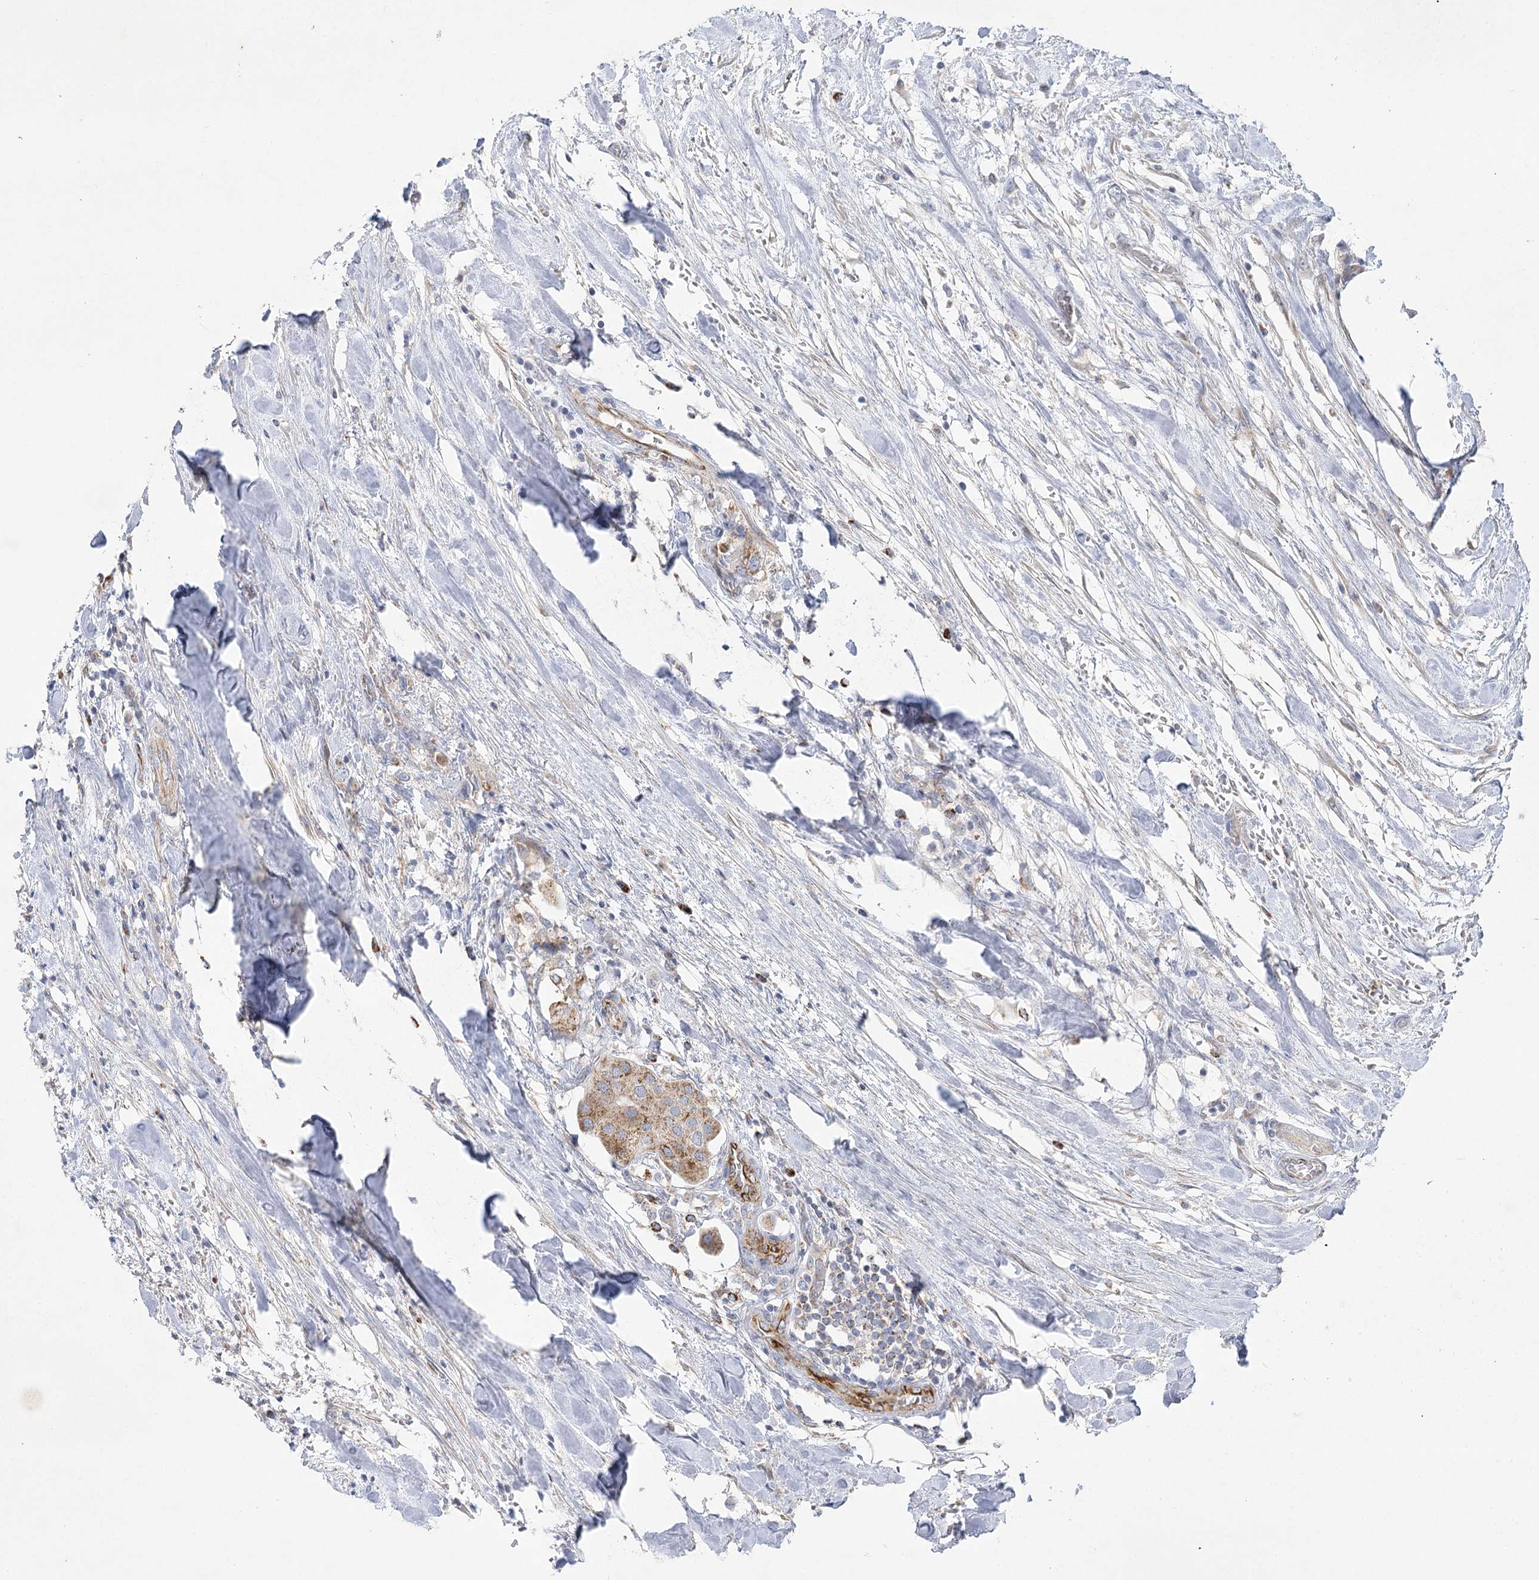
{"staining": {"intensity": "moderate", "quantity": "<25%", "location": "cytoplasmic/membranous"}, "tissue": "urothelial cancer", "cell_type": "Tumor cells", "image_type": "cancer", "snomed": [{"axis": "morphology", "description": "Urothelial carcinoma, High grade"}, {"axis": "topography", "description": "Urinary bladder"}], "caption": "Protein expression analysis of high-grade urothelial carcinoma demonstrates moderate cytoplasmic/membranous staining in approximately <25% of tumor cells.", "gene": "DHTKD1", "patient": {"sex": "male", "age": 64}}